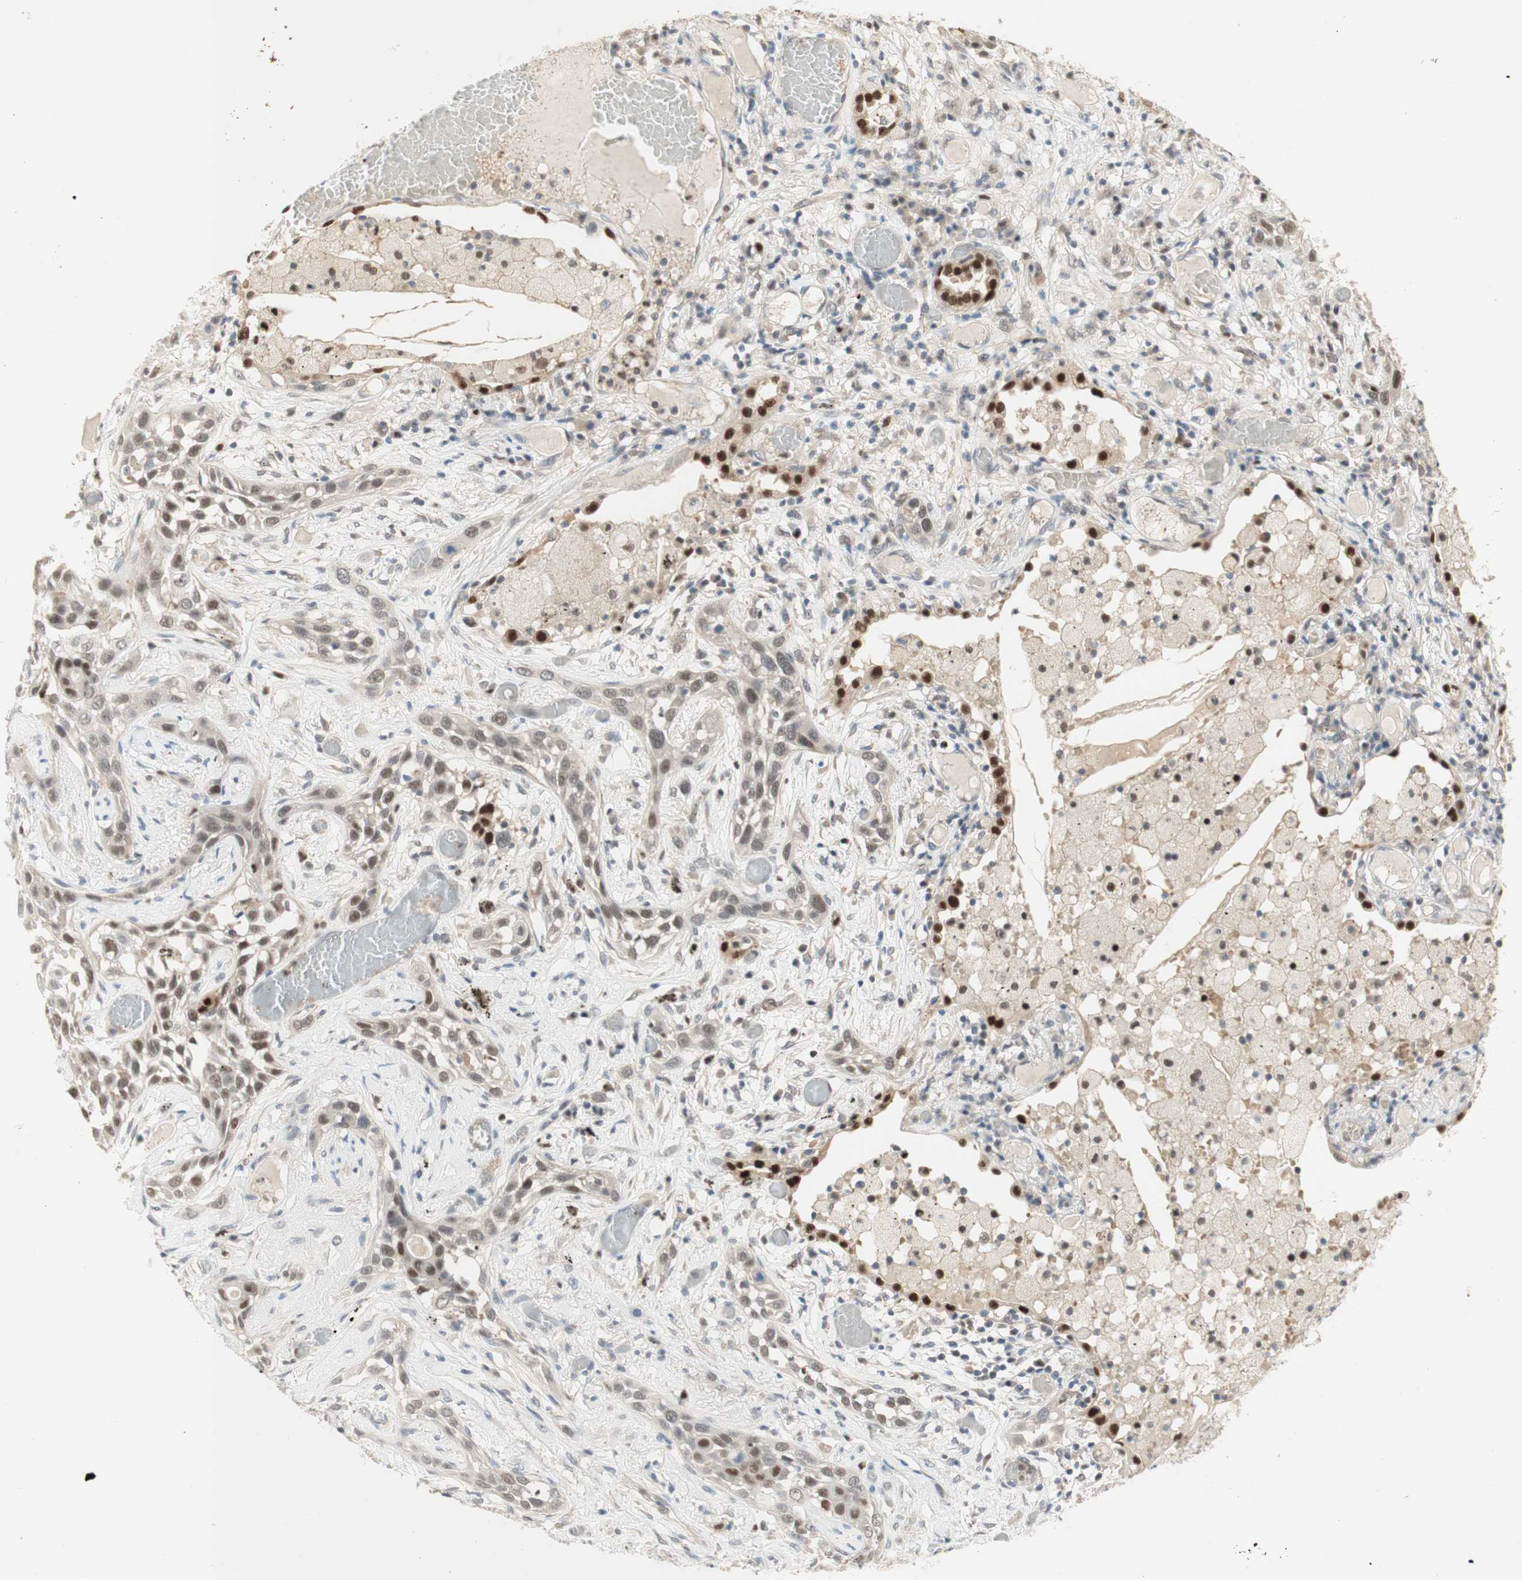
{"staining": {"intensity": "weak", "quantity": ">75%", "location": "nuclear"}, "tissue": "lung cancer", "cell_type": "Tumor cells", "image_type": "cancer", "snomed": [{"axis": "morphology", "description": "Squamous cell carcinoma, NOS"}, {"axis": "topography", "description": "Lung"}], "caption": "Lung cancer (squamous cell carcinoma) stained for a protein demonstrates weak nuclear positivity in tumor cells. Using DAB (3,3'-diaminobenzidine) (brown) and hematoxylin (blue) stains, captured at high magnification using brightfield microscopy.", "gene": "RFNG", "patient": {"sex": "male", "age": 71}}